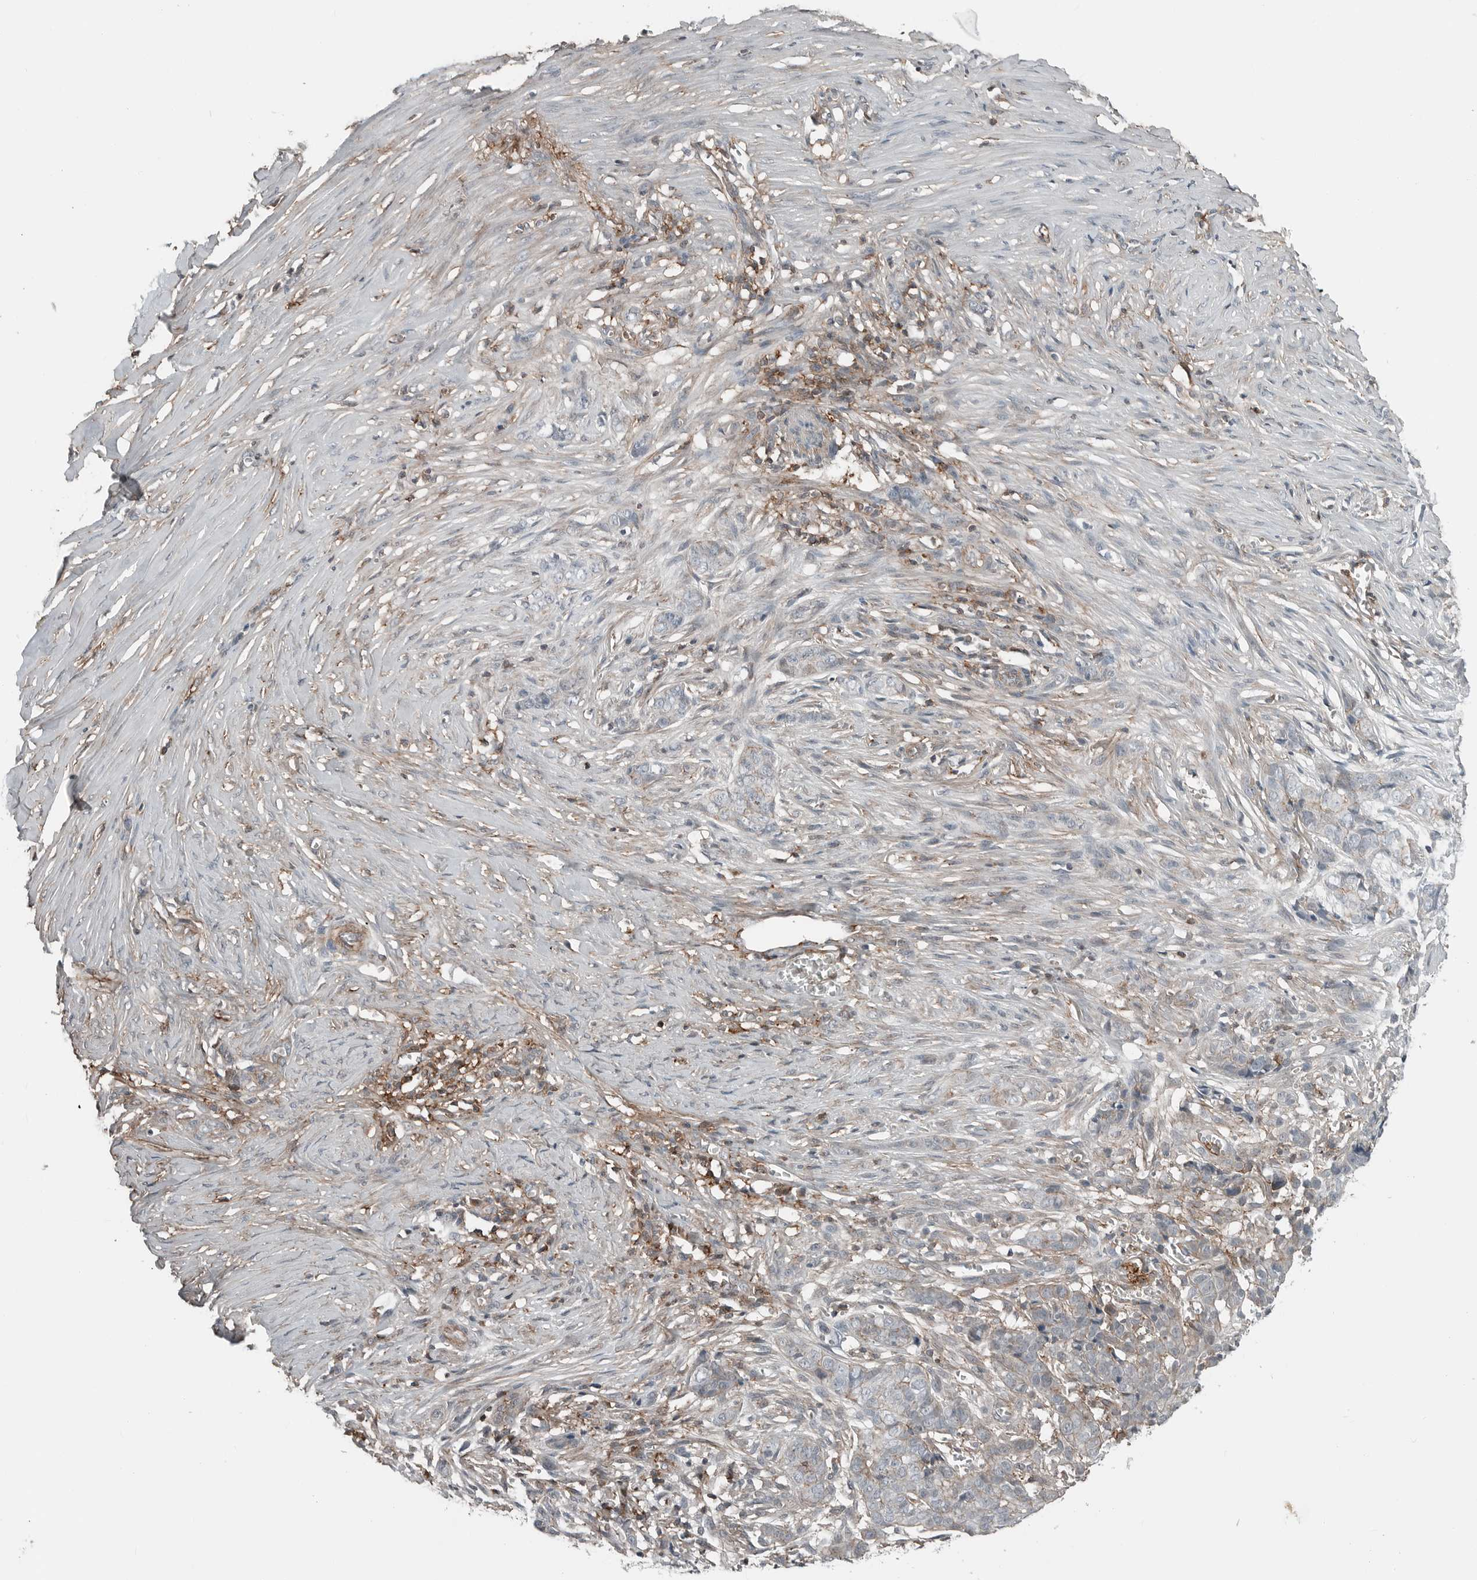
{"staining": {"intensity": "weak", "quantity": "<25%", "location": "cytoplasmic/membranous"}, "tissue": "skin cancer", "cell_type": "Tumor cells", "image_type": "cancer", "snomed": [{"axis": "morphology", "description": "Basal cell carcinoma"}, {"axis": "topography", "description": "Skin"}], "caption": "A high-resolution histopathology image shows immunohistochemistry staining of basal cell carcinoma (skin), which demonstrates no significant staining in tumor cells.", "gene": "LEFTY2", "patient": {"sex": "female", "age": 64}}